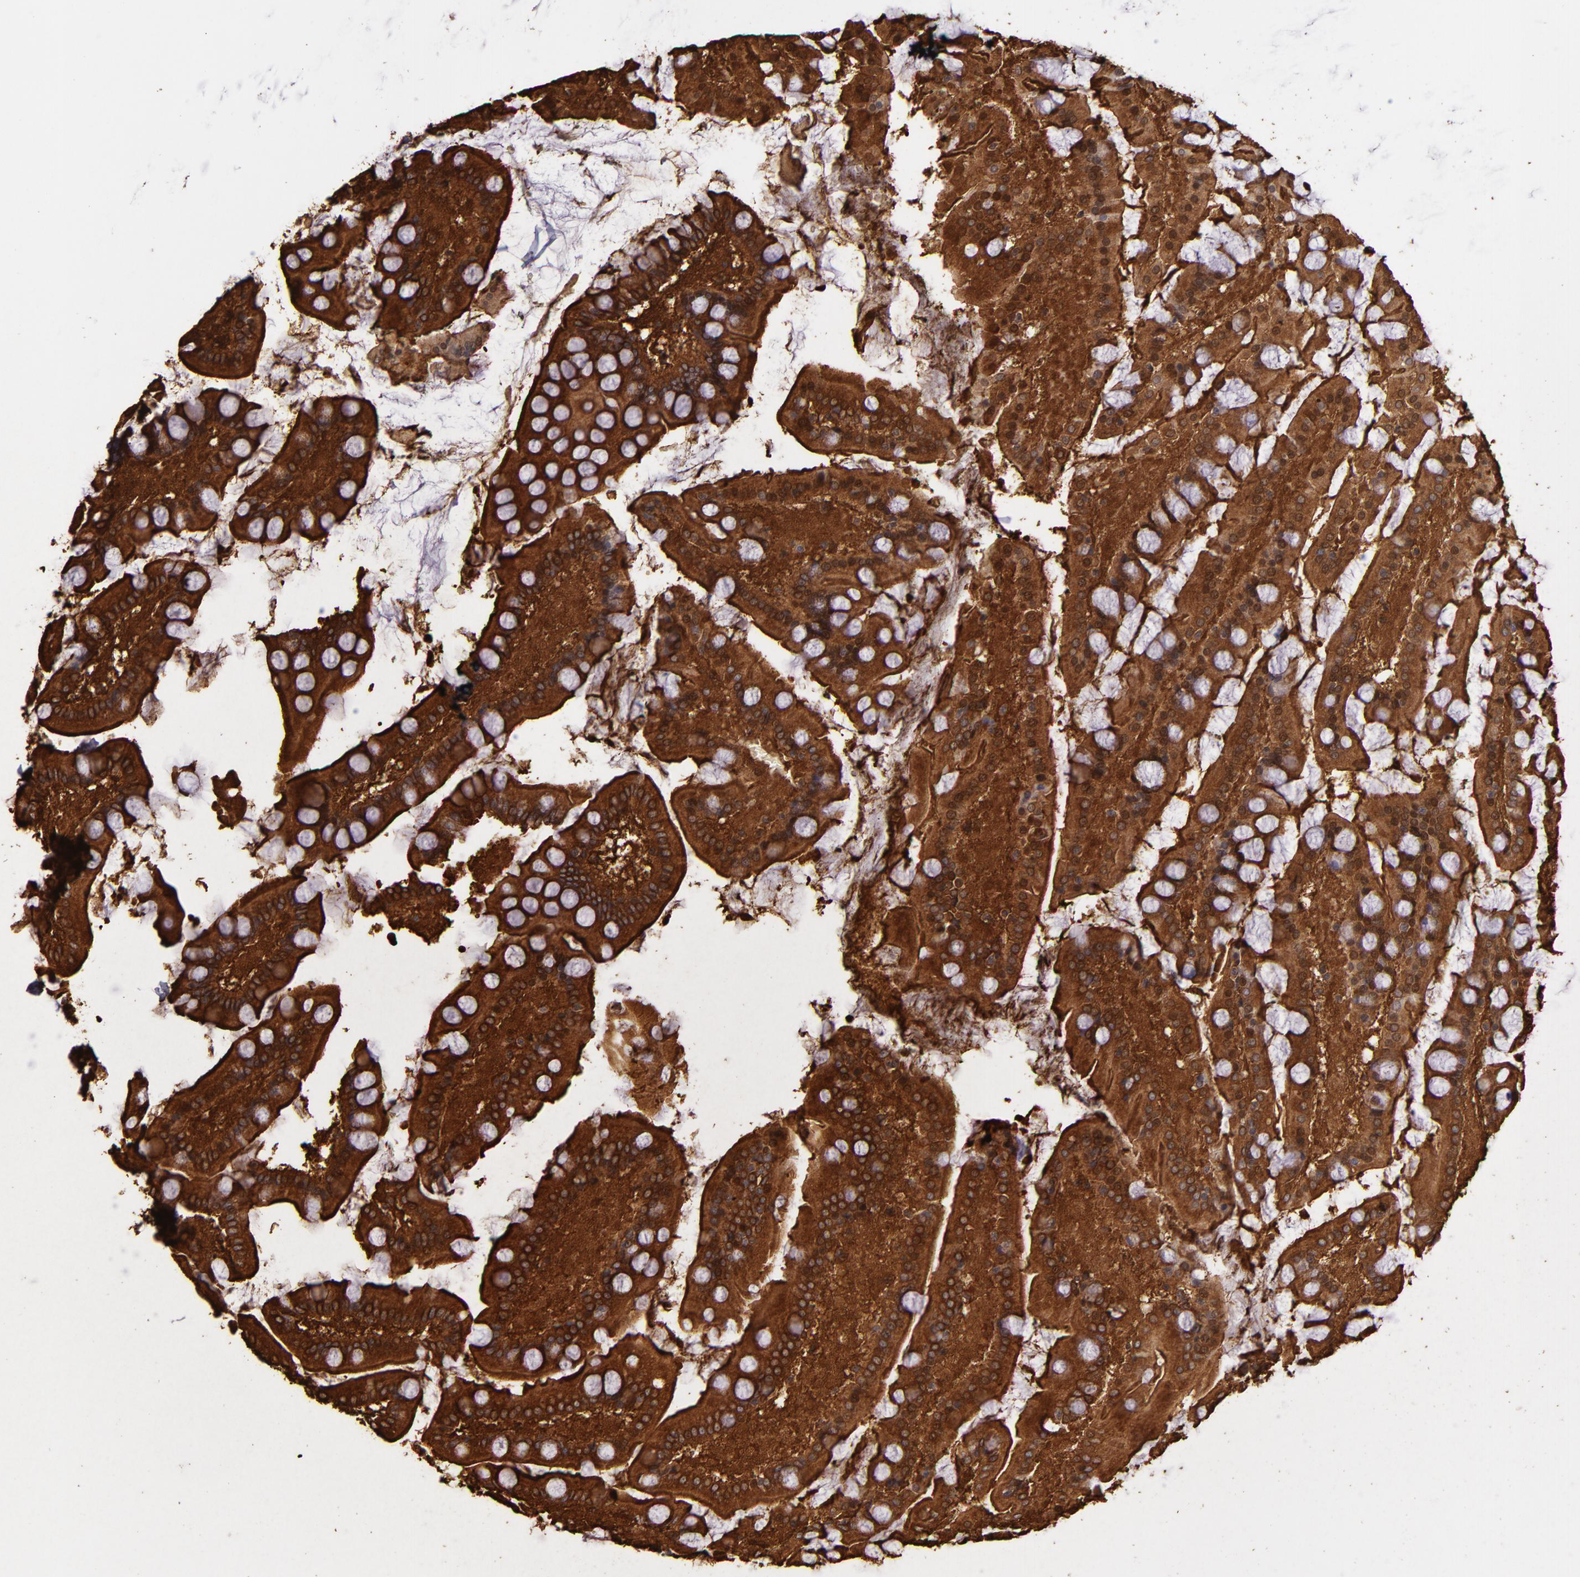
{"staining": {"intensity": "strong", "quantity": ">75%", "location": "cytoplasmic/membranous"}, "tissue": "small intestine", "cell_type": "Glandular cells", "image_type": "normal", "snomed": [{"axis": "morphology", "description": "Normal tissue, NOS"}, {"axis": "topography", "description": "Small intestine"}], "caption": "The photomicrograph demonstrates immunohistochemical staining of unremarkable small intestine. There is strong cytoplasmic/membranous staining is identified in about >75% of glandular cells.", "gene": "SLC9A3R1", "patient": {"sex": "male", "age": 41}}